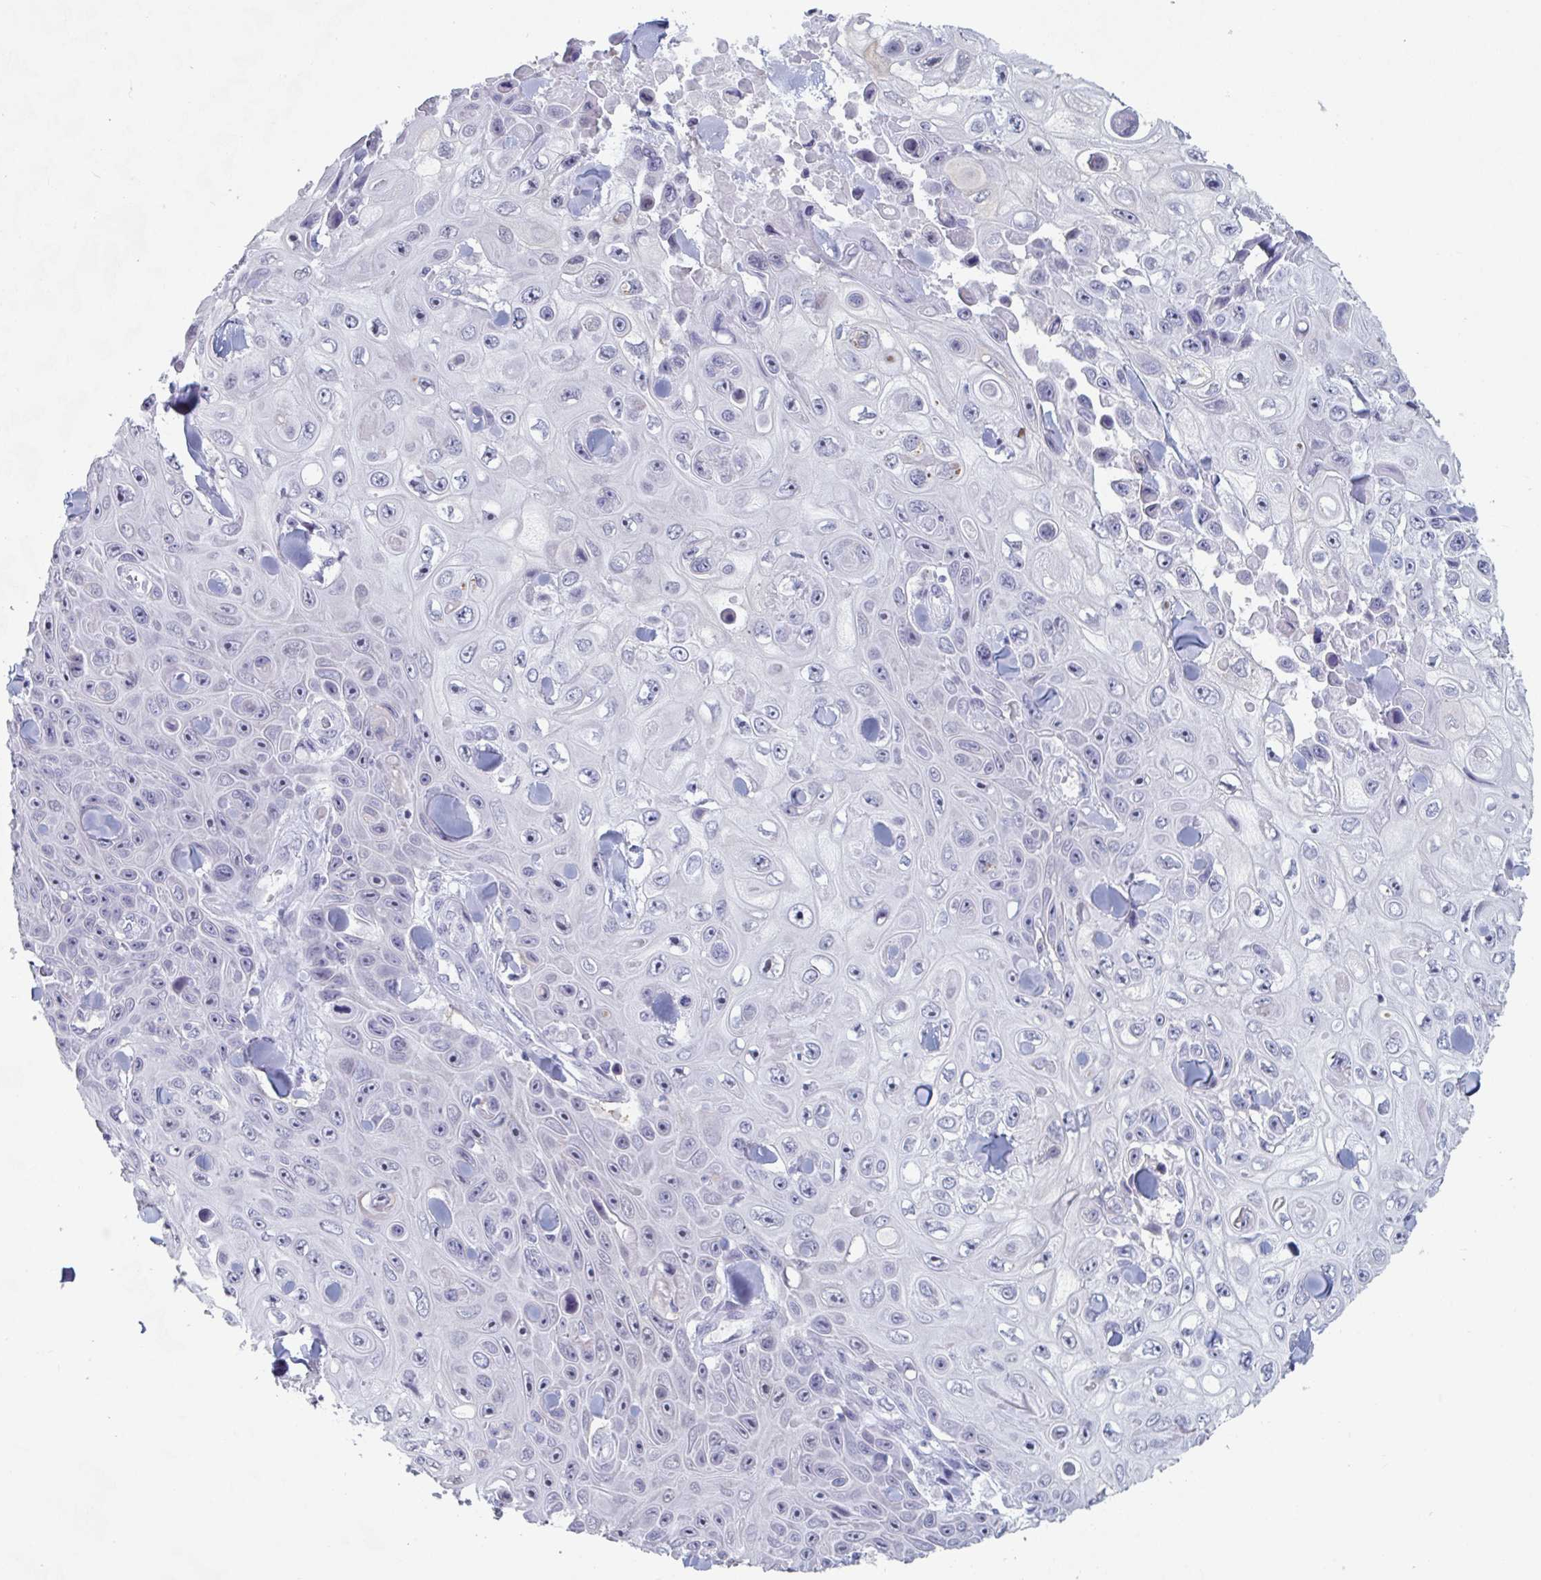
{"staining": {"intensity": "negative", "quantity": "none", "location": "none"}, "tissue": "skin cancer", "cell_type": "Tumor cells", "image_type": "cancer", "snomed": [{"axis": "morphology", "description": "Squamous cell carcinoma, NOS"}, {"axis": "topography", "description": "Skin"}], "caption": "Skin cancer stained for a protein using IHC demonstrates no positivity tumor cells.", "gene": "FOXA1", "patient": {"sex": "male", "age": 82}}